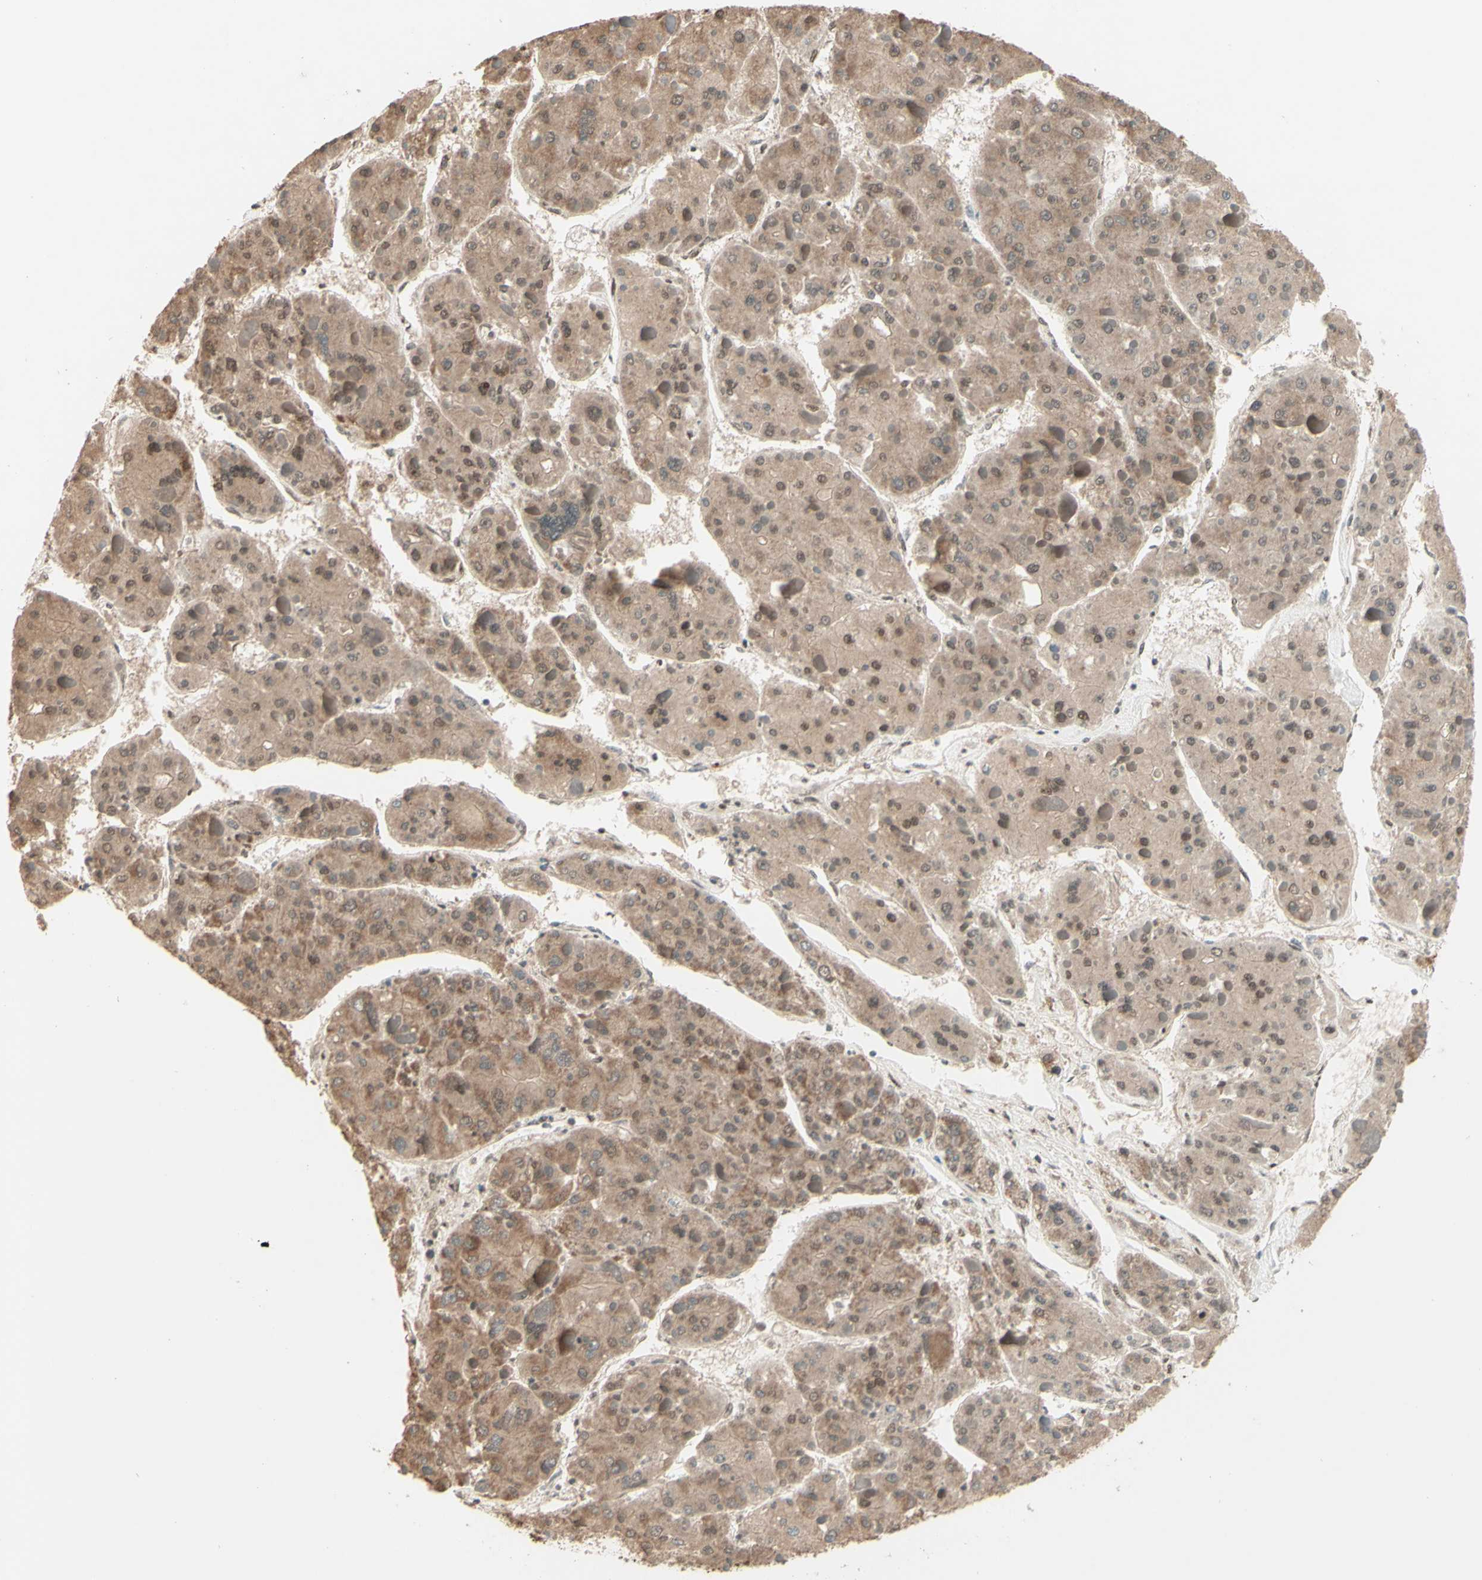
{"staining": {"intensity": "weak", "quantity": ">75%", "location": "cytoplasmic/membranous"}, "tissue": "liver cancer", "cell_type": "Tumor cells", "image_type": "cancer", "snomed": [{"axis": "morphology", "description": "Carcinoma, Hepatocellular, NOS"}, {"axis": "topography", "description": "Liver"}], "caption": "Protein expression analysis of liver cancer (hepatocellular carcinoma) exhibits weak cytoplasmic/membranous positivity in approximately >75% of tumor cells.", "gene": "NR3C1", "patient": {"sex": "female", "age": 73}}